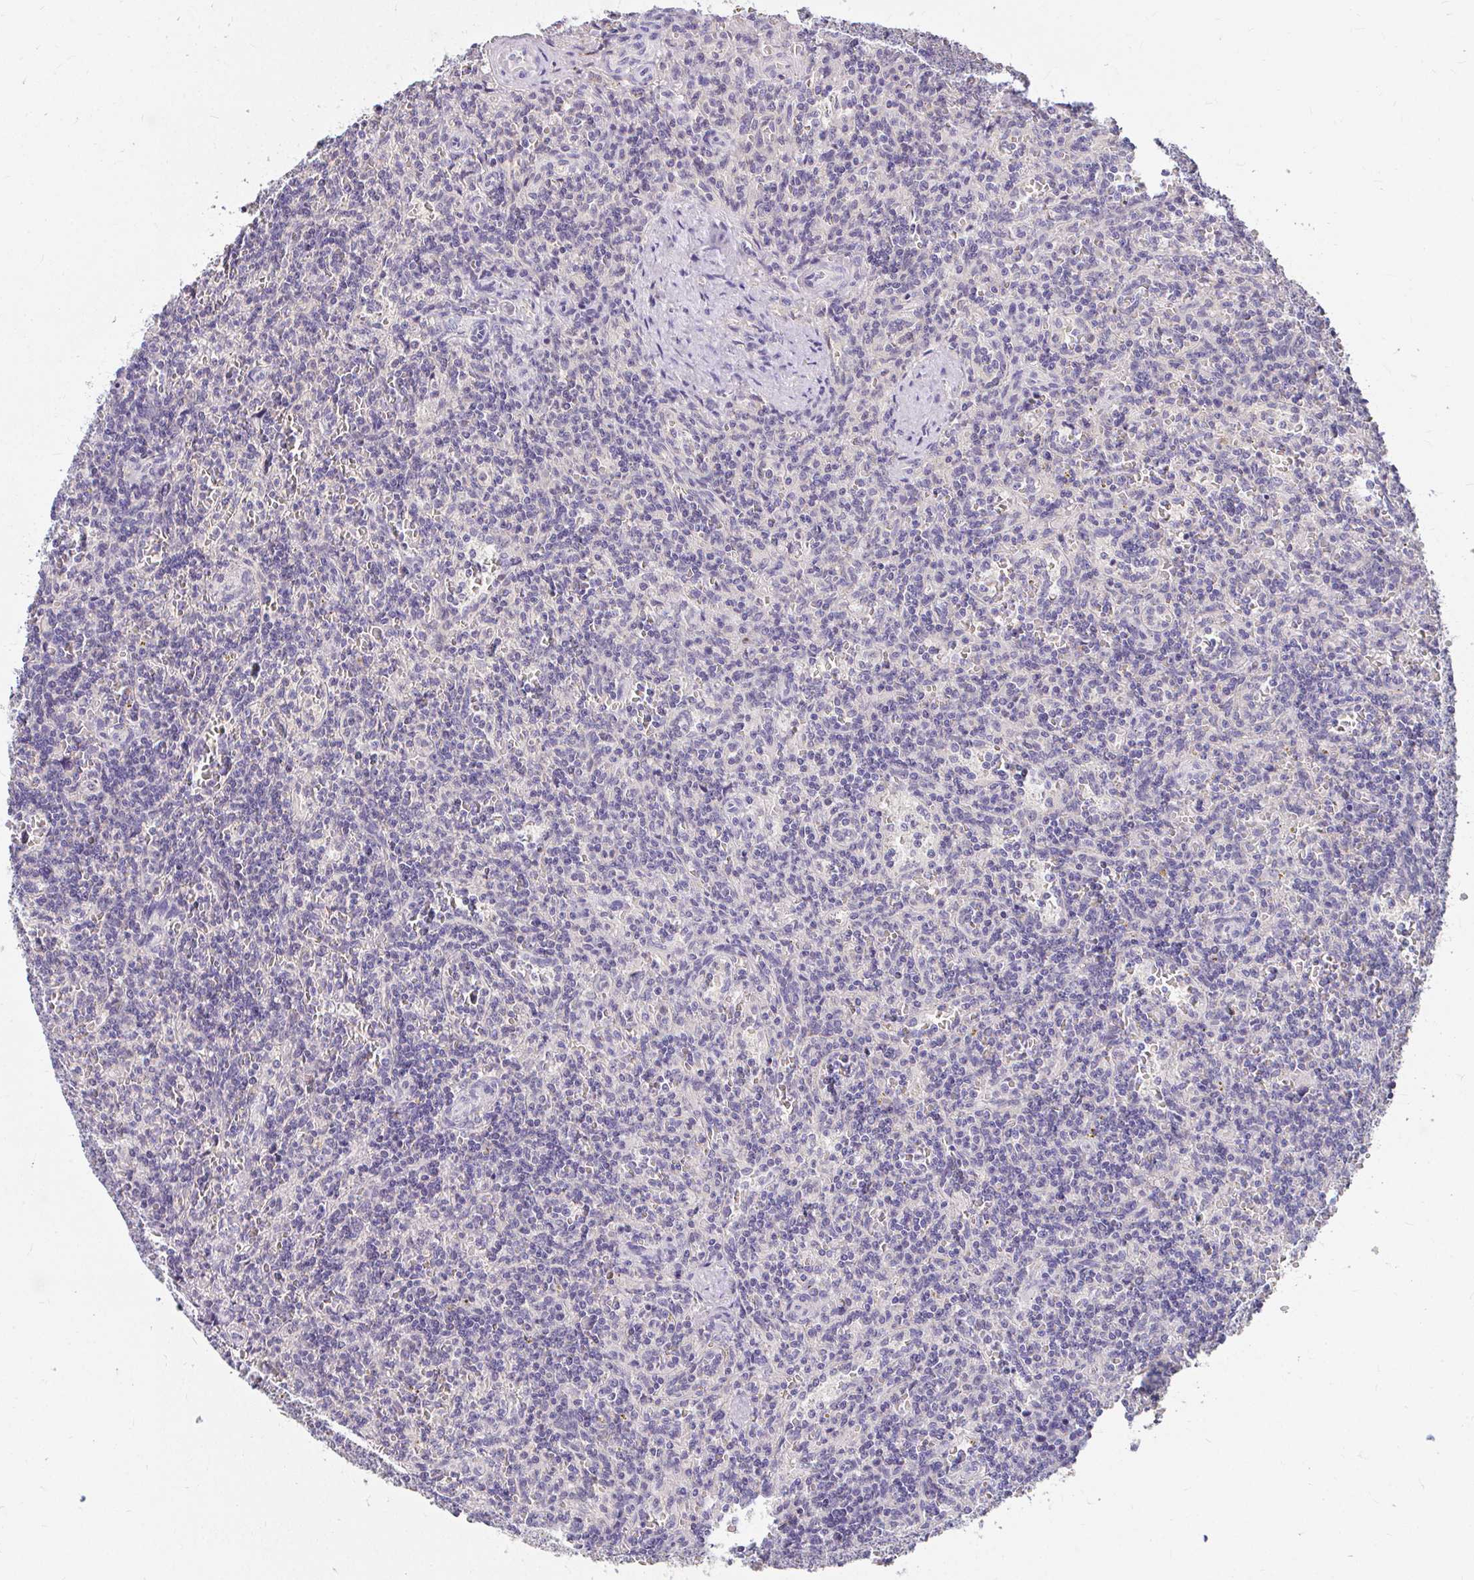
{"staining": {"intensity": "negative", "quantity": "none", "location": "none"}, "tissue": "lymphoma", "cell_type": "Tumor cells", "image_type": "cancer", "snomed": [{"axis": "morphology", "description": "Malignant lymphoma, non-Hodgkin's type, Low grade"}, {"axis": "topography", "description": "Spleen"}], "caption": "Tumor cells show no significant protein positivity in lymphoma.", "gene": "LOXL4", "patient": {"sex": "male", "age": 73}}